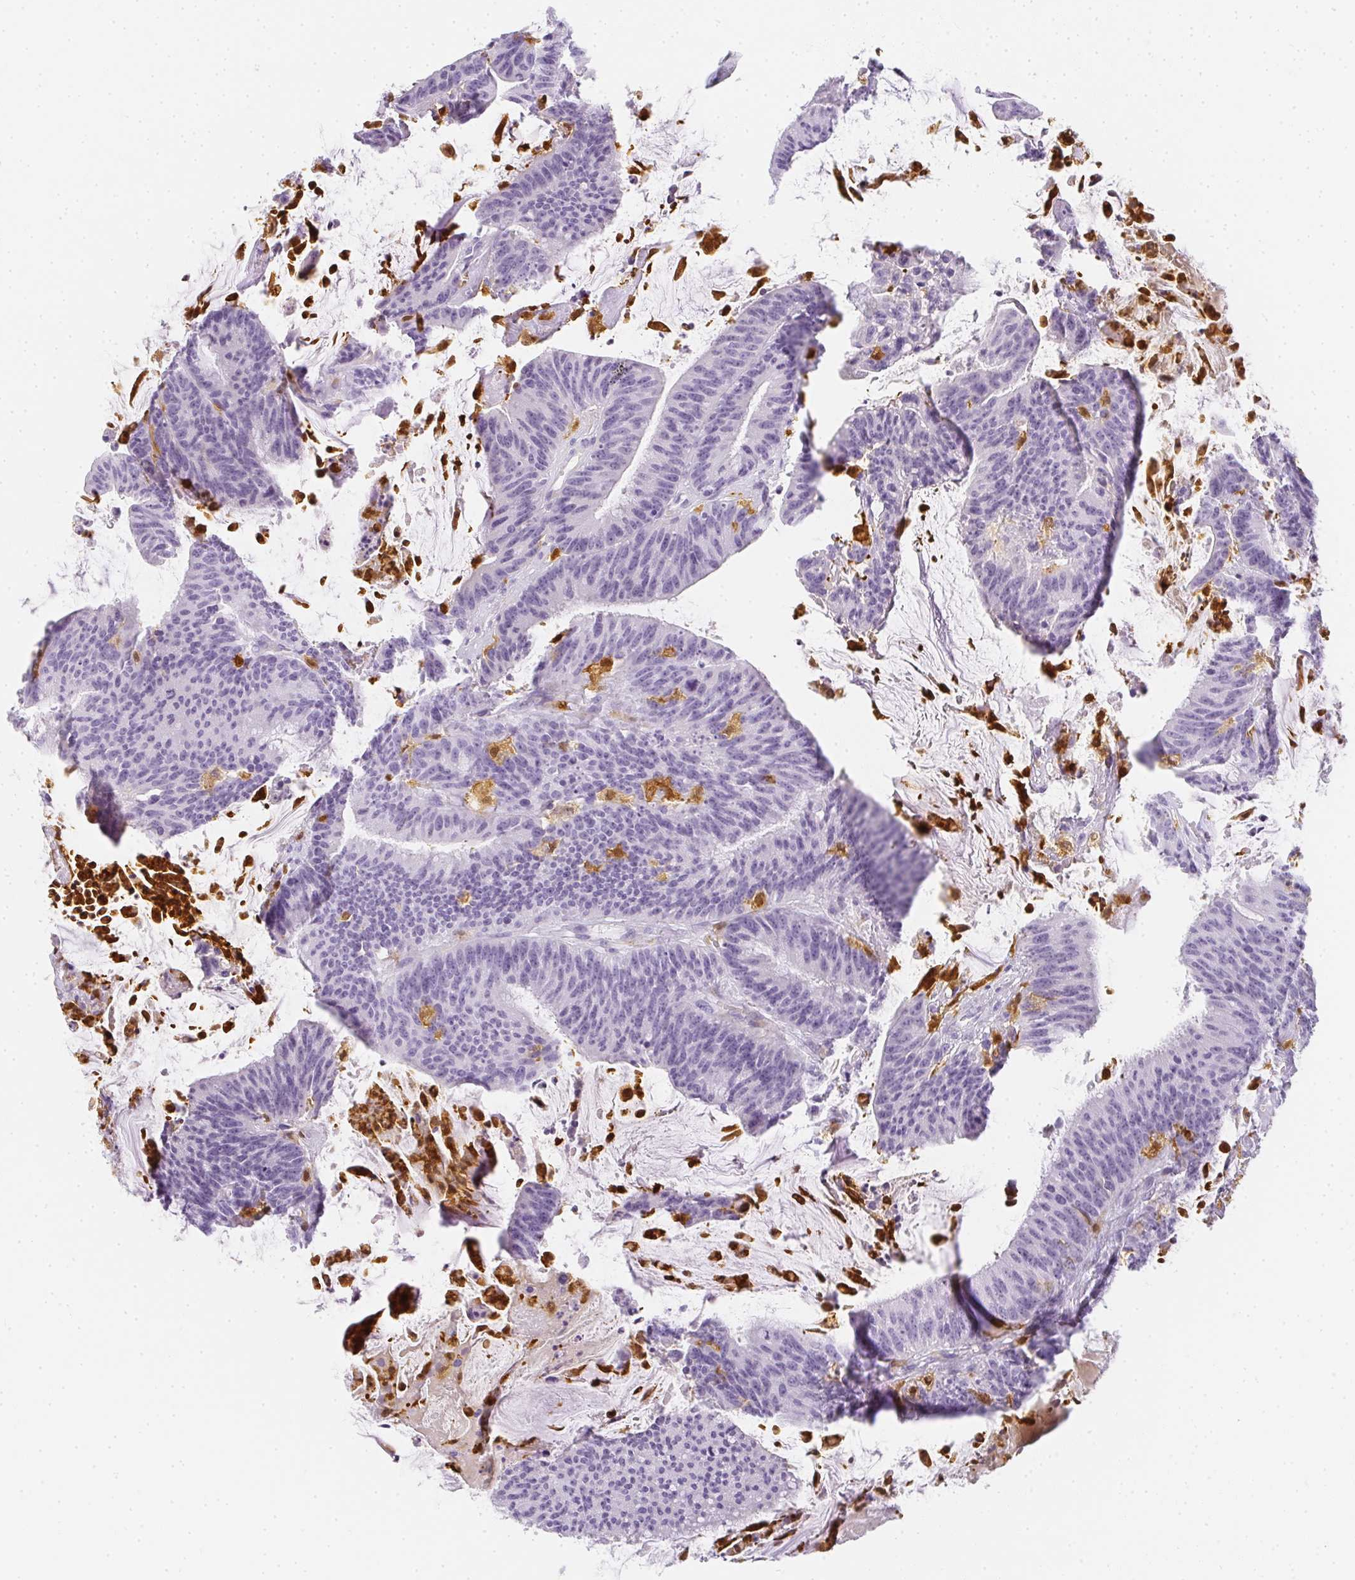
{"staining": {"intensity": "negative", "quantity": "none", "location": "none"}, "tissue": "colorectal cancer", "cell_type": "Tumor cells", "image_type": "cancer", "snomed": [{"axis": "morphology", "description": "Adenocarcinoma, NOS"}, {"axis": "topography", "description": "Colon"}], "caption": "High magnification brightfield microscopy of adenocarcinoma (colorectal) stained with DAB (3,3'-diaminobenzidine) (brown) and counterstained with hematoxylin (blue): tumor cells show no significant expression.", "gene": "HK3", "patient": {"sex": "female", "age": 78}}